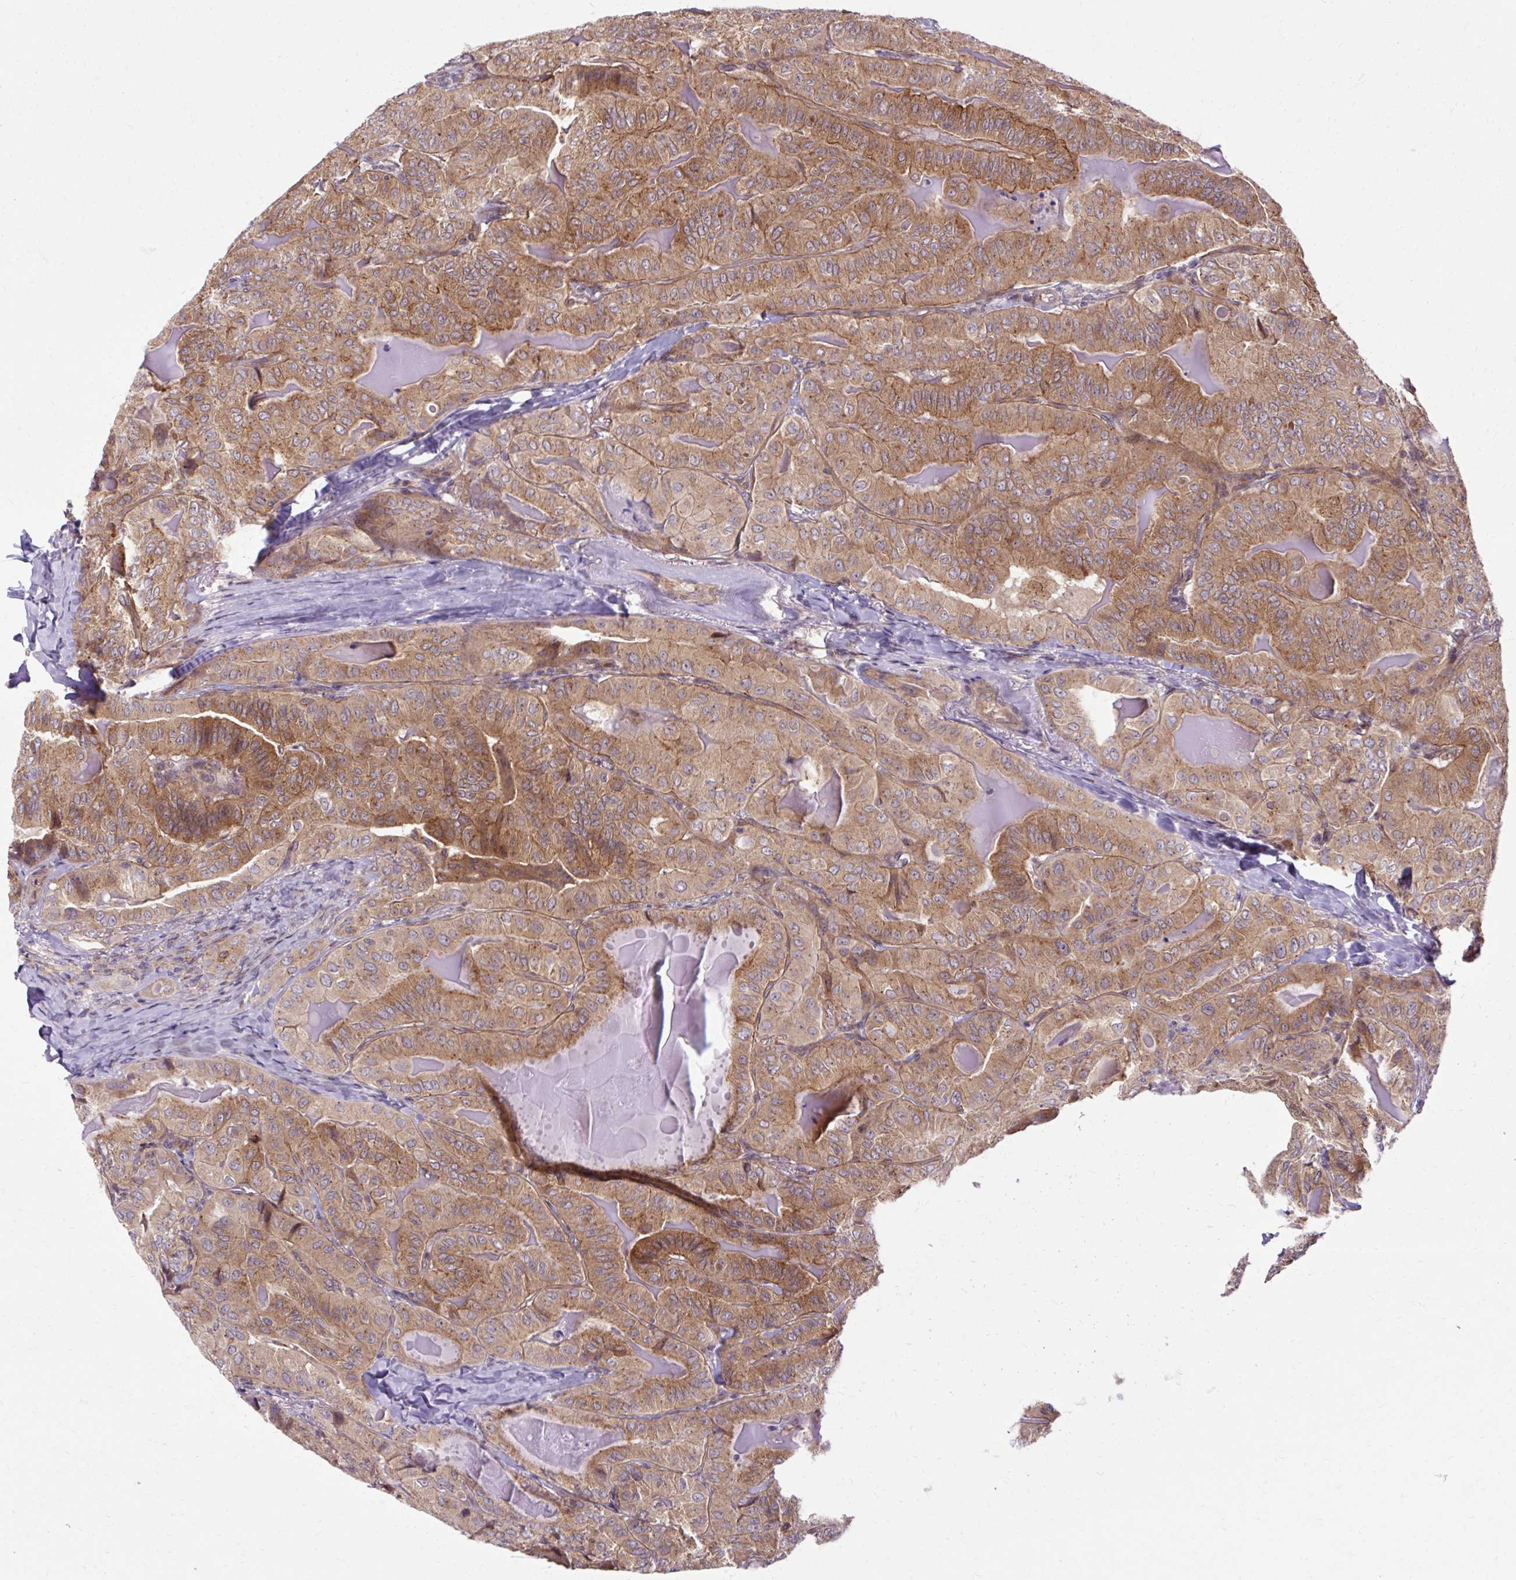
{"staining": {"intensity": "moderate", "quantity": ">75%", "location": "cytoplasmic/membranous"}, "tissue": "thyroid cancer", "cell_type": "Tumor cells", "image_type": "cancer", "snomed": [{"axis": "morphology", "description": "Papillary adenocarcinoma, NOS"}, {"axis": "topography", "description": "Thyroid gland"}], "caption": "Thyroid papillary adenocarcinoma stained with IHC displays moderate cytoplasmic/membranous staining in approximately >75% of tumor cells.", "gene": "MZT2B", "patient": {"sex": "female", "age": 68}}